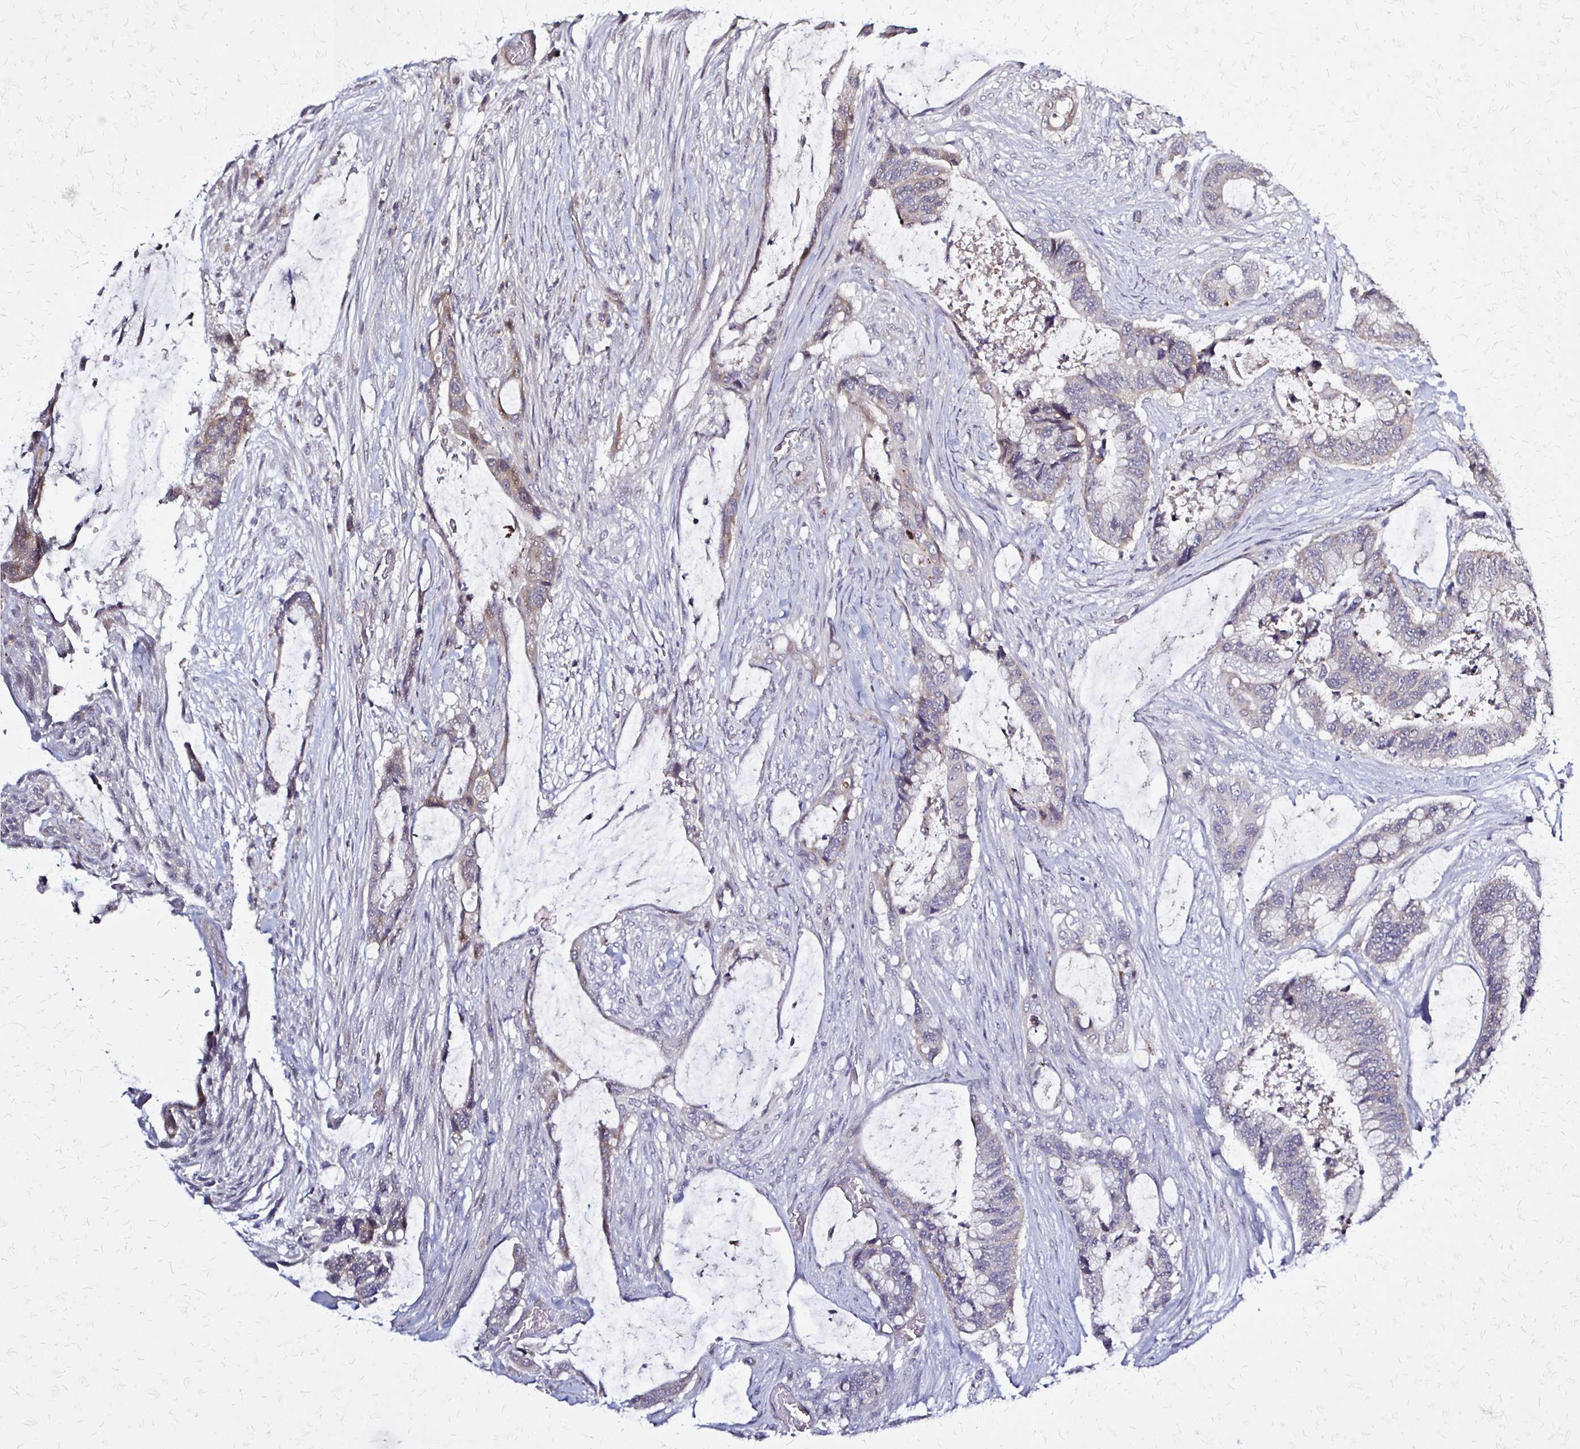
{"staining": {"intensity": "negative", "quantity": "none", "location": "none"}, "tissue": "colorectal cancer", "cell_type": "Tumor cells", "image_type": "cancer", "snomed": [{"axis": "morphology", "description": "Adenocarcinoma, NOS"}, {"axis": "topography", "description": "Rectum"}], "caption": "High power microscopy histopathology image of an immunohistochemistry histopathology image of colorectal cancer, revealing no significant positivity in tumor cells.", "gene": "SLC9A9", "patient": {"sex": "female", "age": 59}}